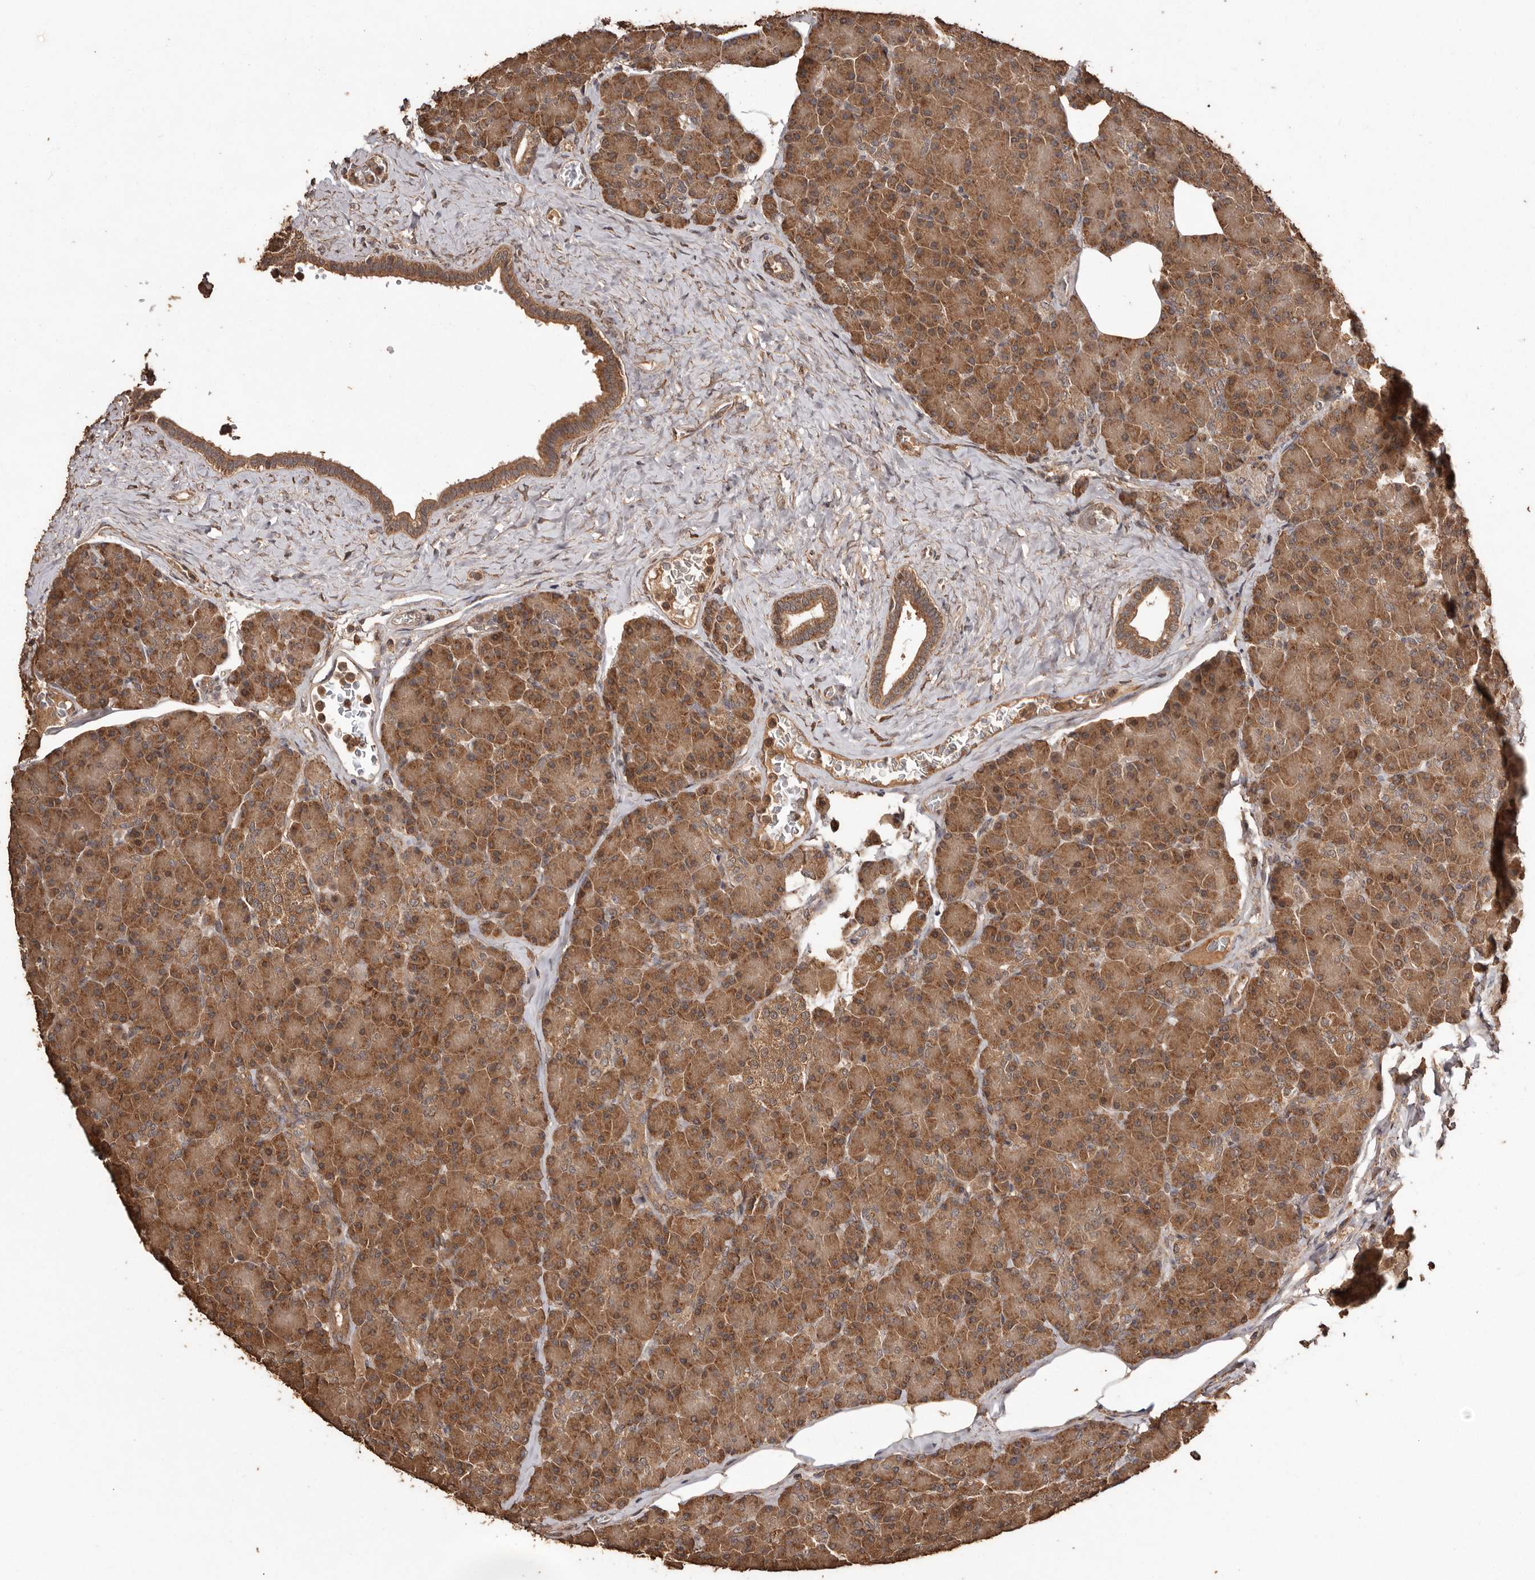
{"staining": {"intensity": "moderate", "quantity": ">75%", "location": "cytoplasmic/membranous"}, "tissue": "pancreas", "cell_type": "Exocrine glandular cells", "image_type": "normal", "snomed": [{"axis": "morphology", "description": "Normal tissue, NOS"}, {"axis": "topography", "description": "Pancreas"}], "caption": "This is an image of IHC staining of benign pancreas, which shows moderate expression in the cytoplasmic/membranous of exocrine glandular cells.", "gene": "RWDD1", "patient": {"sex": "female", "age": 43}}